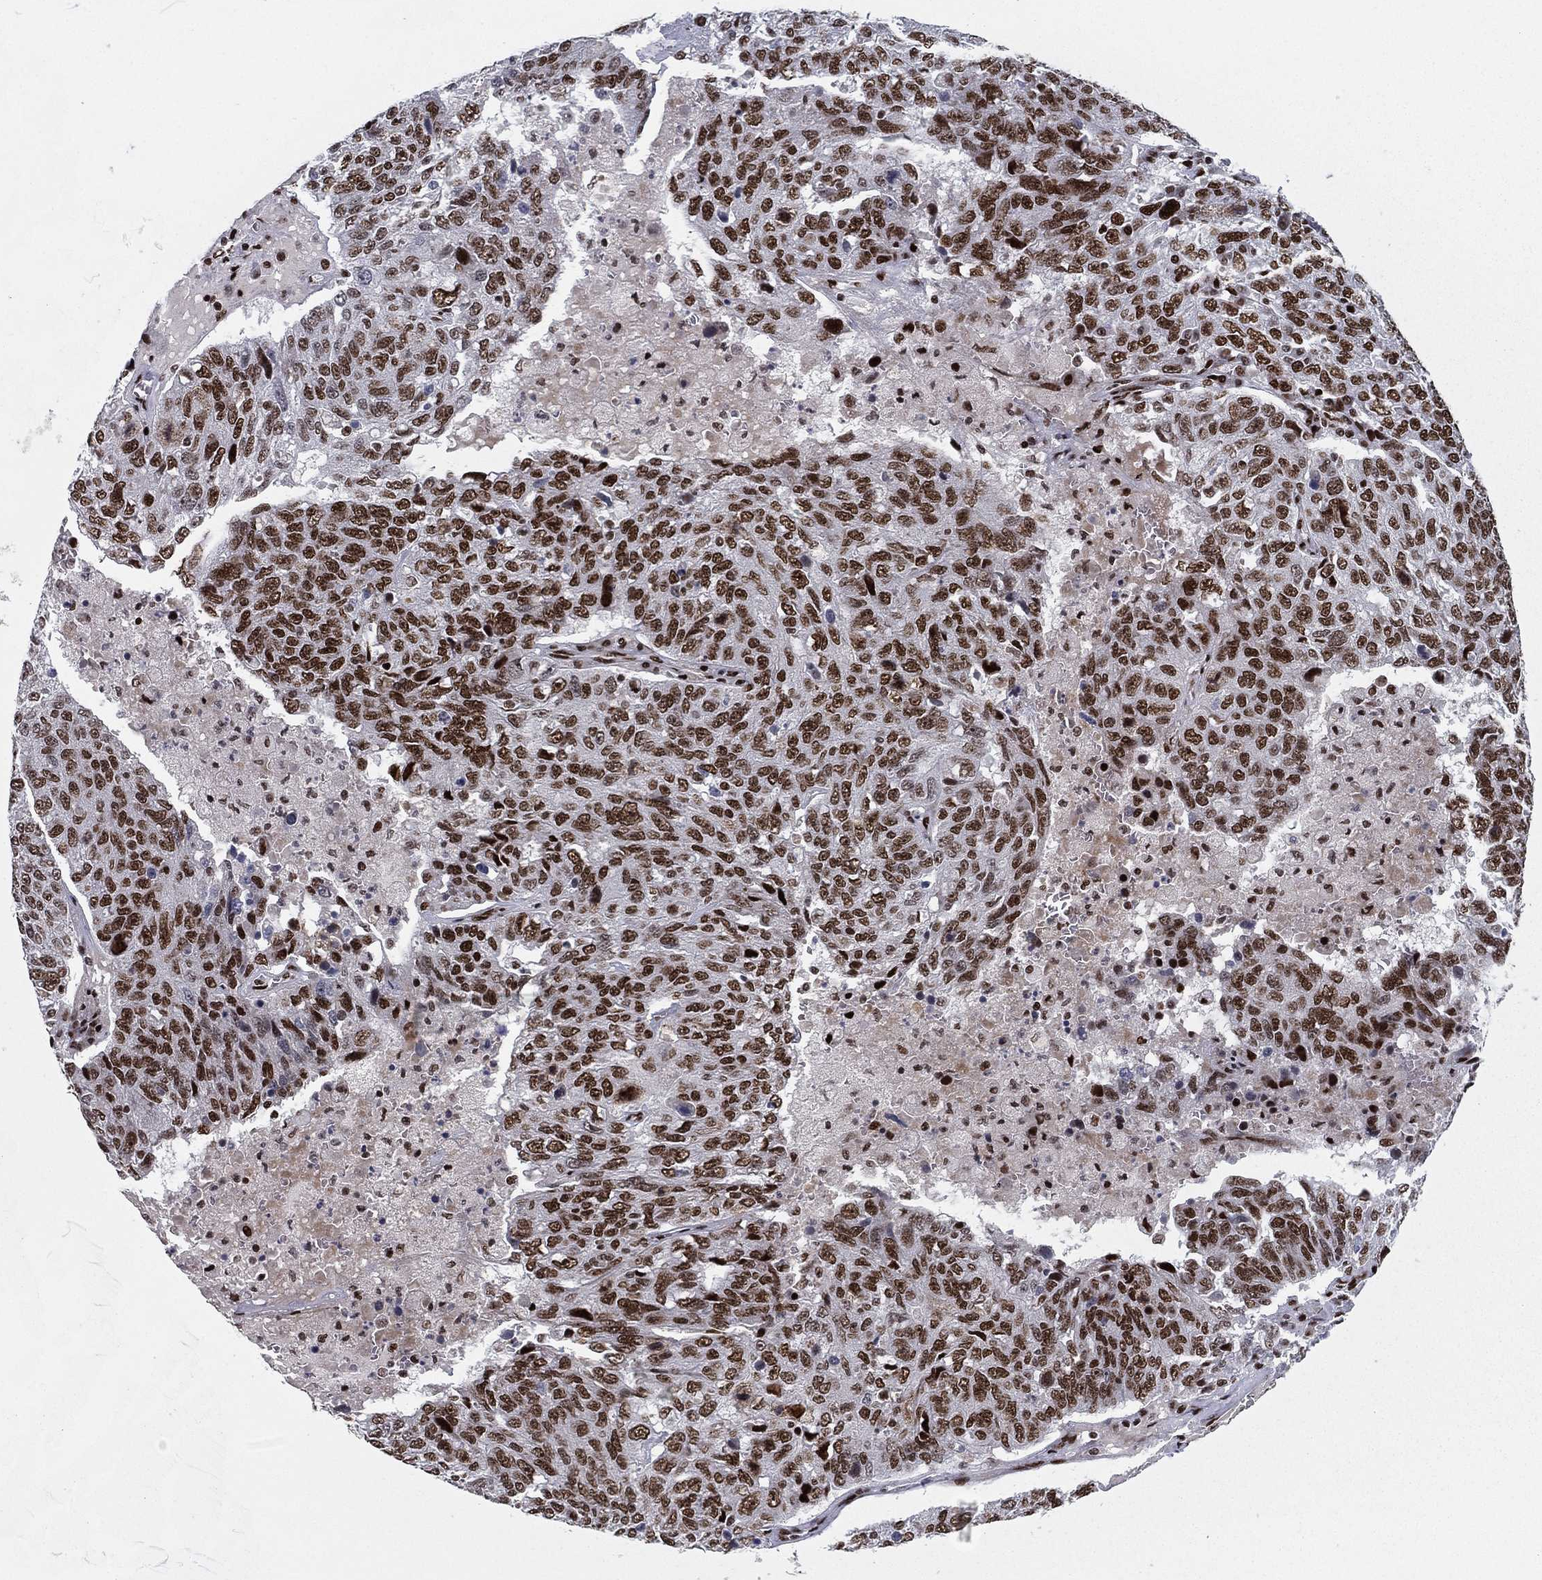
{"staining": {"intensity": "strong", "quantity": ">75%", "location": "nuclear"}, "tissue": "ovarian cancer", "cell_type": "Tumor cells", "image_type": "cancer", "snomed": [{"axis": "morphology", "description": "Cystadenocarcinoma, serous, NOS"}, {"axis": "topography", "description": "Ovary"}], "caption": "Tumor cells reveal strong nuclear positivity in approximately >75% of cells in ovarian cancer.", "gene": "RTF1", "patient": {"sex": "female", "age": 71}}